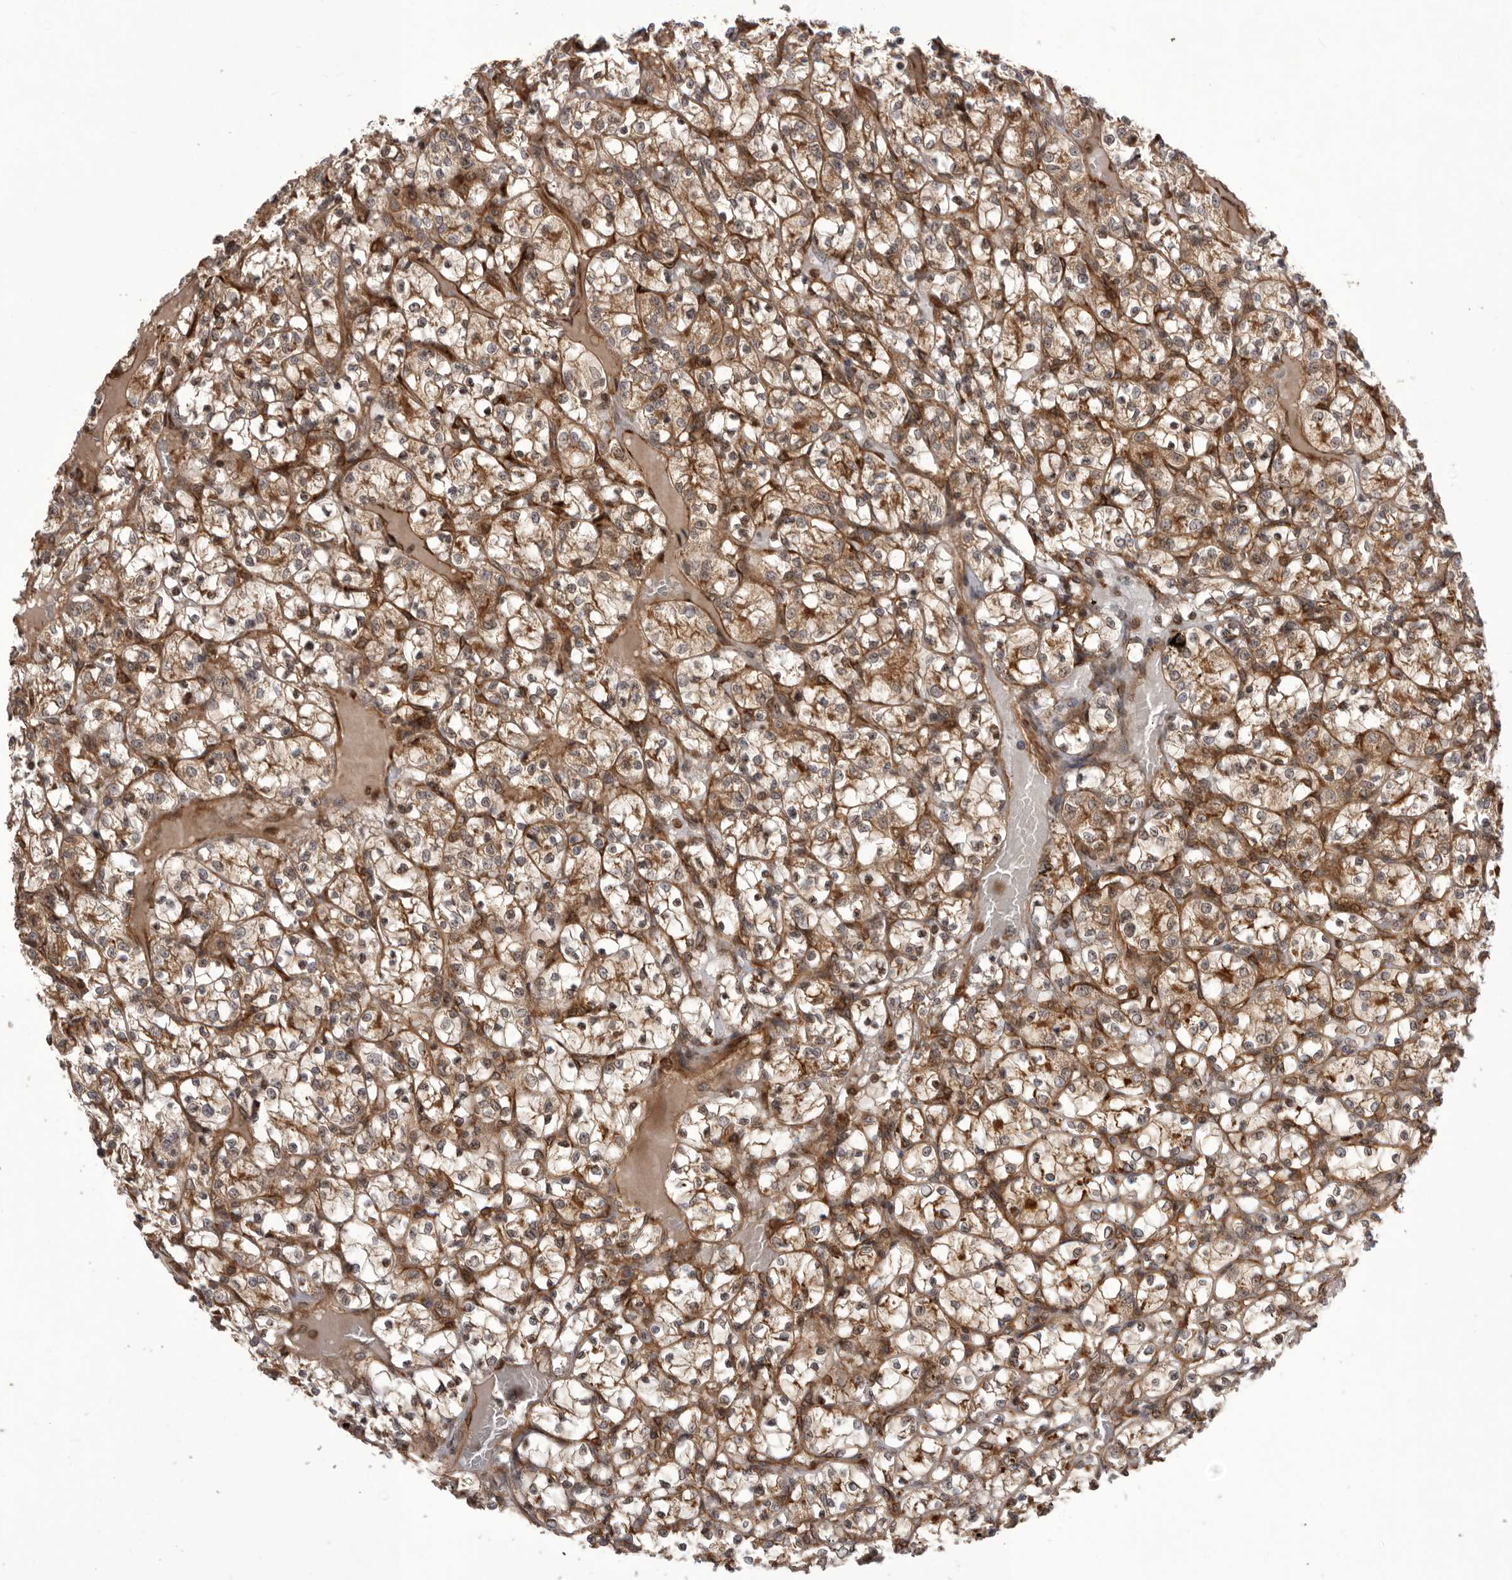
{"staining": {"intensity": "strong", "quantity": "<25%", "location": "cytoplasmic/membranous"}, "tissue": "renal cancer", "cell_type": "Tumor cells", "image_type": "cancer", "snomed": [{"axis": "morphology", "description": "Adenocarcinoma, NOS"}, {"axis": "topography", "description": "Kidney"}], "caption": "A high-resolution histopathology image shows immunohistochemistry staining of renal adenocarcinoma, which shows strong cytoplasmic/membranous staining in approximately <25% of tumor cells.", "gene": "DHDDS", "patient": {"sex": "female", "age": 69}}